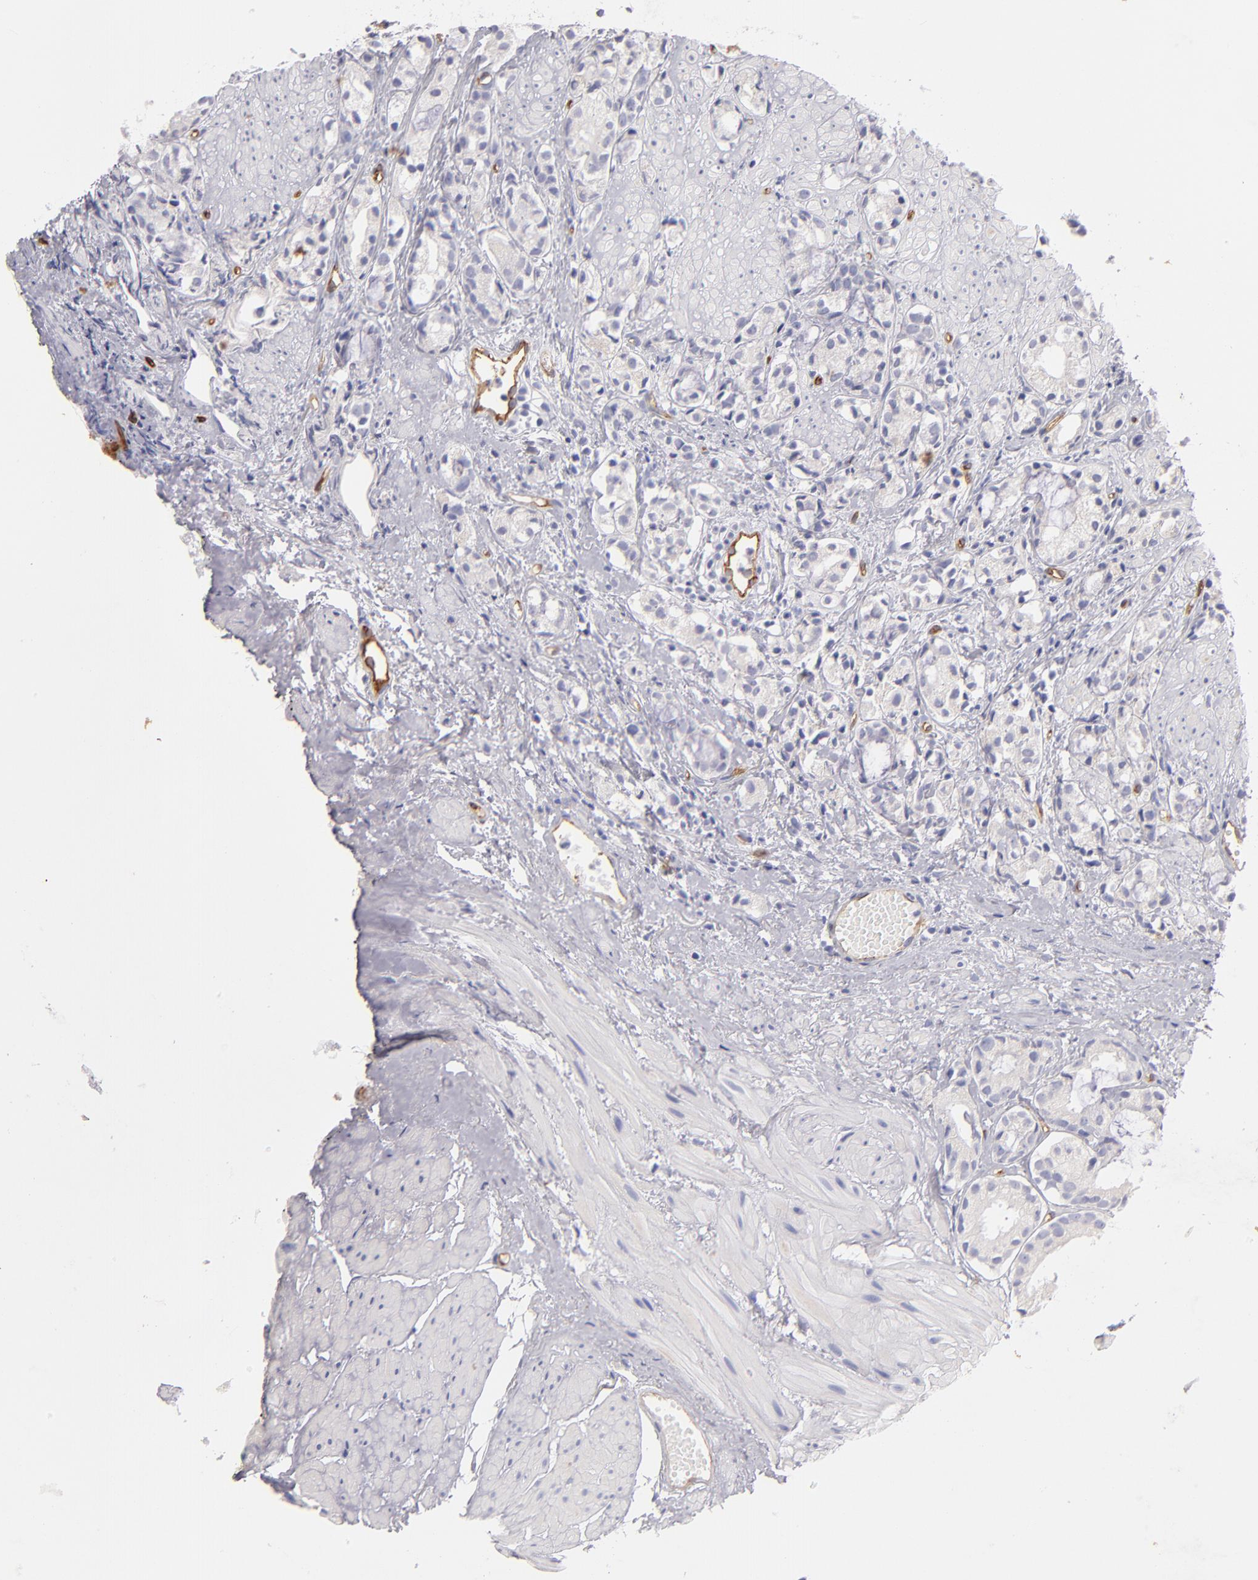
{"staining": {"intensity": "negative", "quantity": "none", "location": "none"}, "tissue": "prostate cancer", "cell_type": "Tumor cells", "image_type": "cancer", "snomed": [{"axis": "morphology", "description": "Adenocarcinoma, High grade"}, {"axis": "topography", "description": "Prostate"}], "caption": "High power microscopy photomicrograph of an immunohistochemistry (IHC) photomicrograph of prostate cancer, revealing no significant staining in tumor cells.", "gene": "PLVAP", "patient": {"sex": "male", "age": 85}}